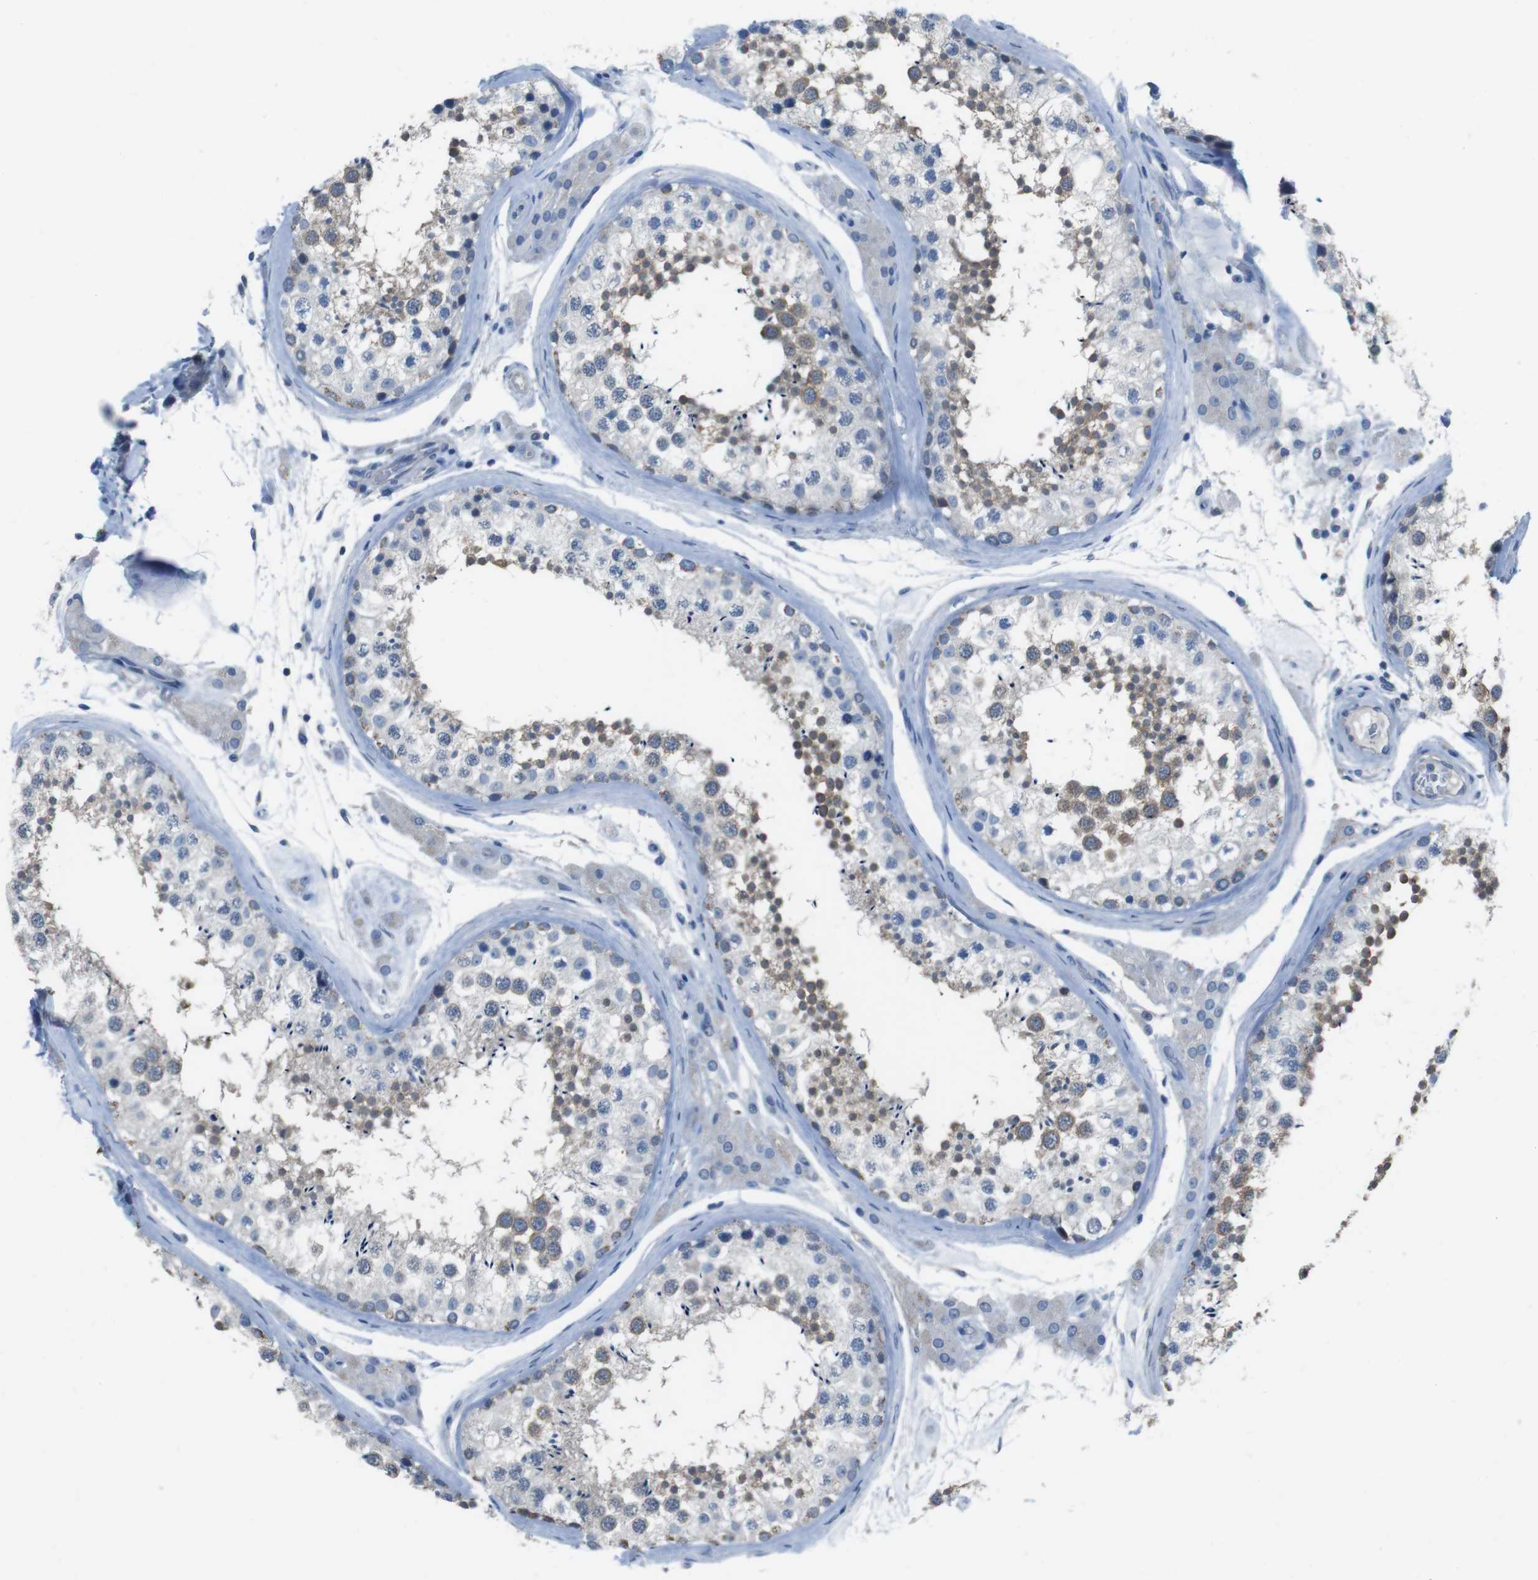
{"staining": {"intensity": "weak", "quantity": "25%-75%", "location": "cytoplasmic/membranous"}, "tissue": "testis", "cell_type": "Cells in seminiferous ducts", "image_type": "normal", "snomed": [{"axis": "morphology", "description": "Normal tissue, NOS"}, {"axis": "topography", "description": "Testis"}], "caption": "Approximately 25%-75% of cells in seminiferous ducts in unremarkable testis demonstrate weak cytoplasmic/membranous protein staining as visualized by brown immunohistochemical staining.", "gene": "CYP2C19", "patient": {"sex": "male", "age": 46}}